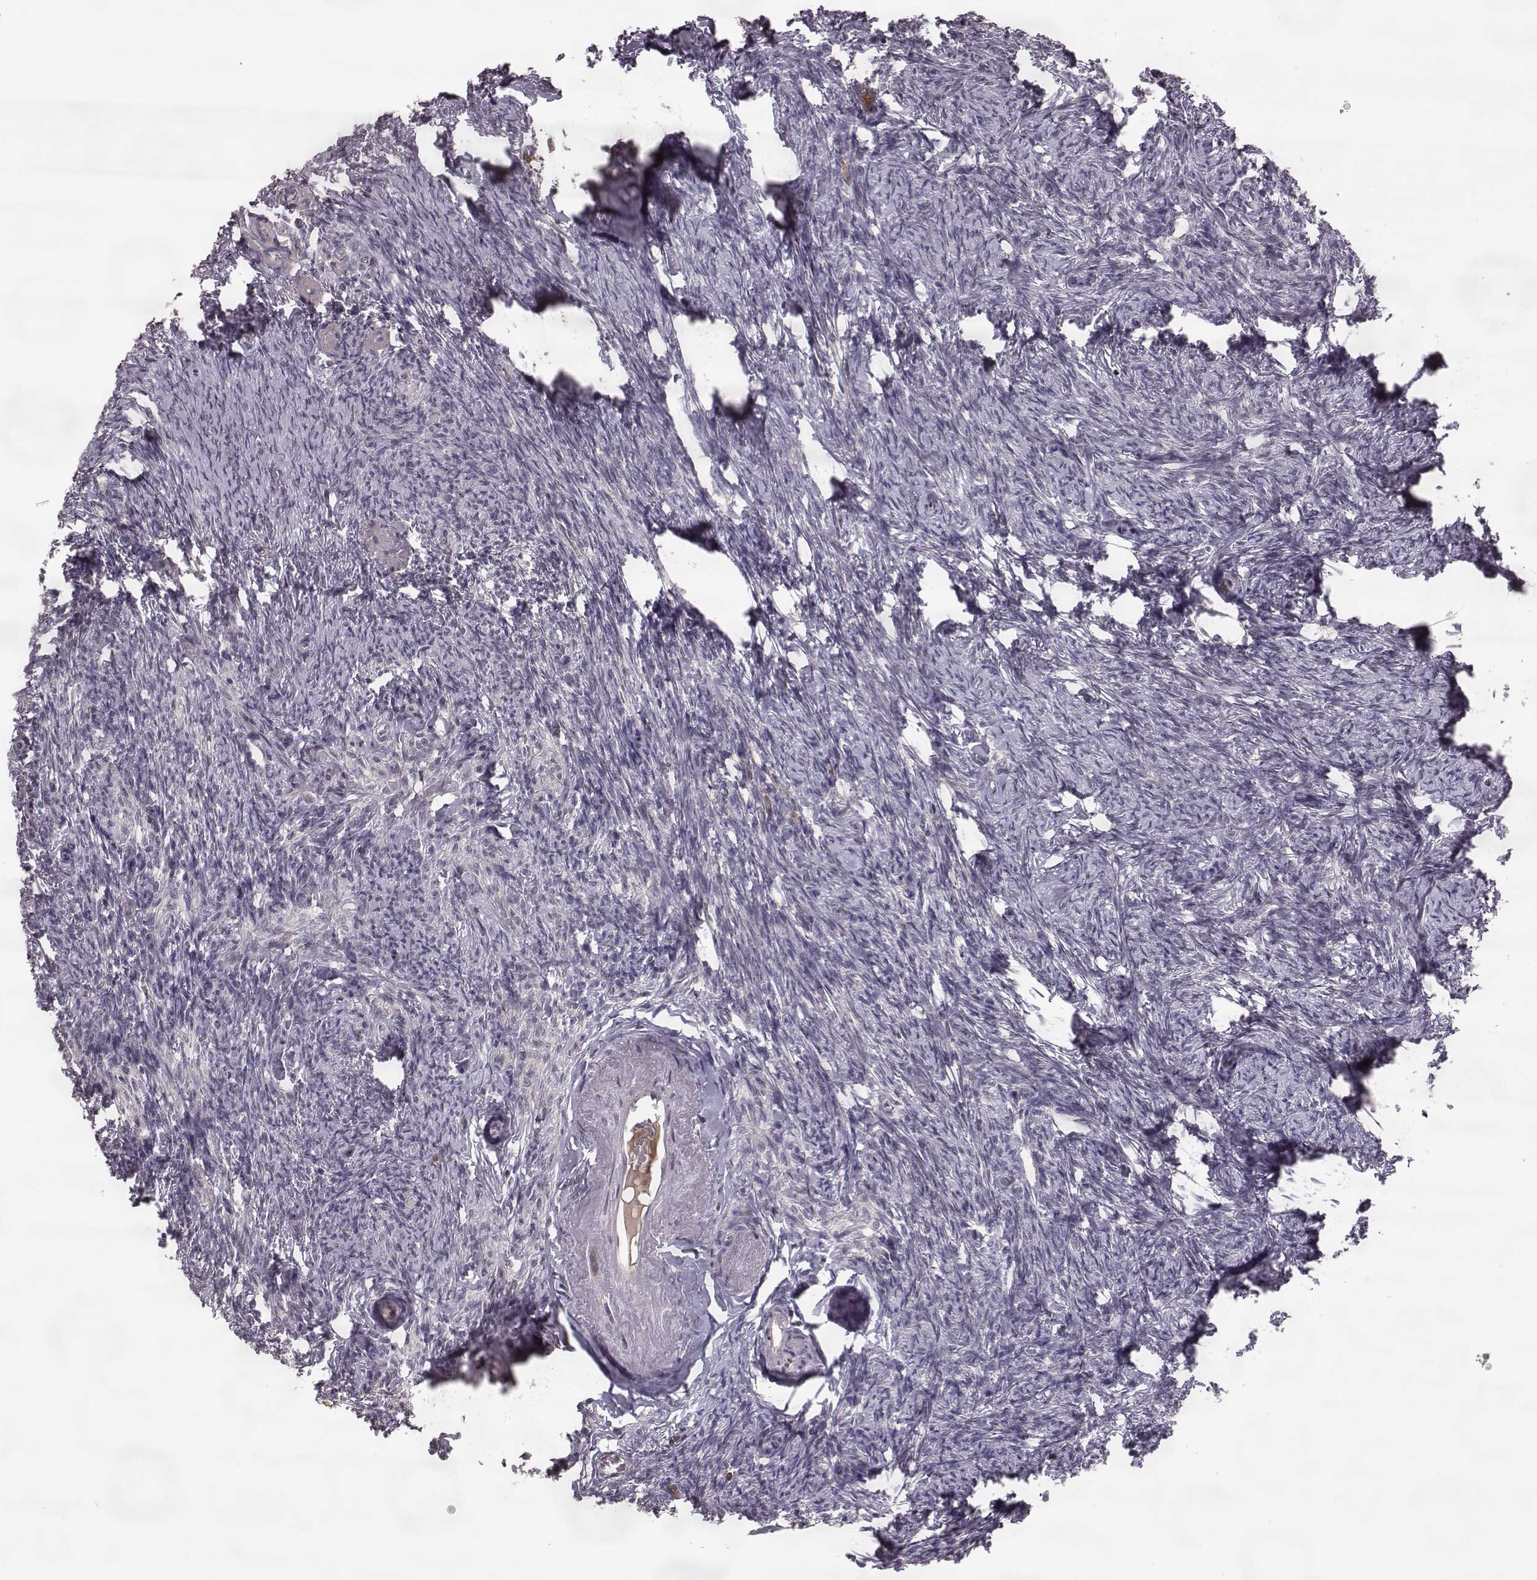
{"staining": {"intensity": "weak", "quantity": "<25%", "location": "cytoplasmic/membranous"}, "tissue": "ovary", "cell_type": "Follicle cells", "image_type": "normal", "snomed": [{"axis": "morphology", "description": "Normal tissue, NOS"}, {"axis": "topography", "description": "Ovary"}], "caption": "Ovary was stained to show a protein in brown. There is no significant staining in follicle cells. (DAB IHC, high magnification).", "gene": "ELOVL5", "patient": {"sex": "female", "age": 72}}